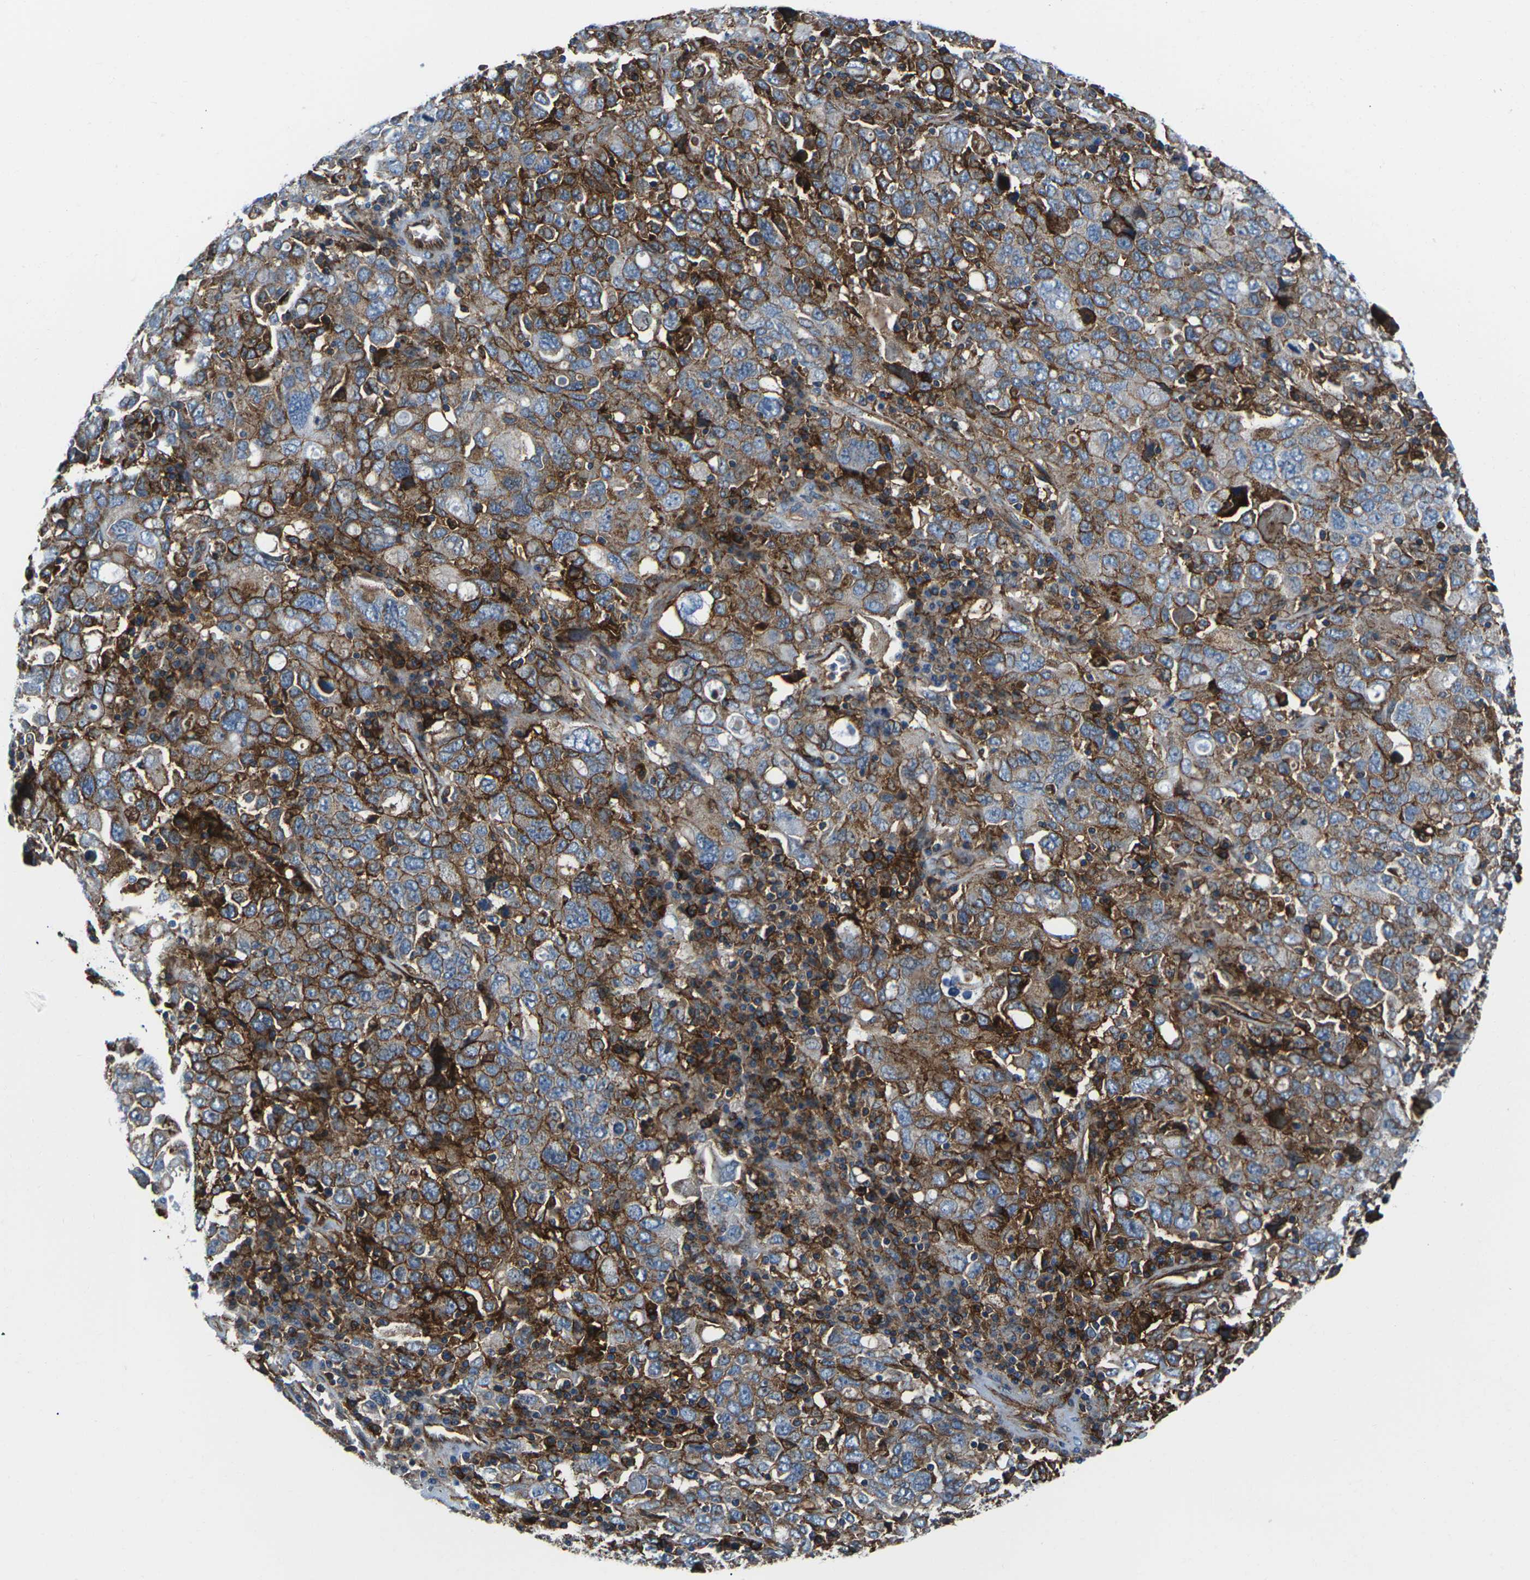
{"staining": {"intensity": "strong", "quantity": ">75%", "location": "cytoplasmic/membranous"}, "tissue": "ovarian cancer", "cell_type": "Tumor cells", "image_type": "cancer", "snomed": [{"axis": "morphology", "description": "Carcinoma, endometroid"}, {"axis": "topography", "description": "Ovary"}], "caption": "Protein expression analysis of endometroid carcinoma (ovarian) shows strong cytoplasmic/membranous staining in about >75% of tumor cells.", "gene": "SOCS4", "patient": {"sex": "female", "age": 62}}